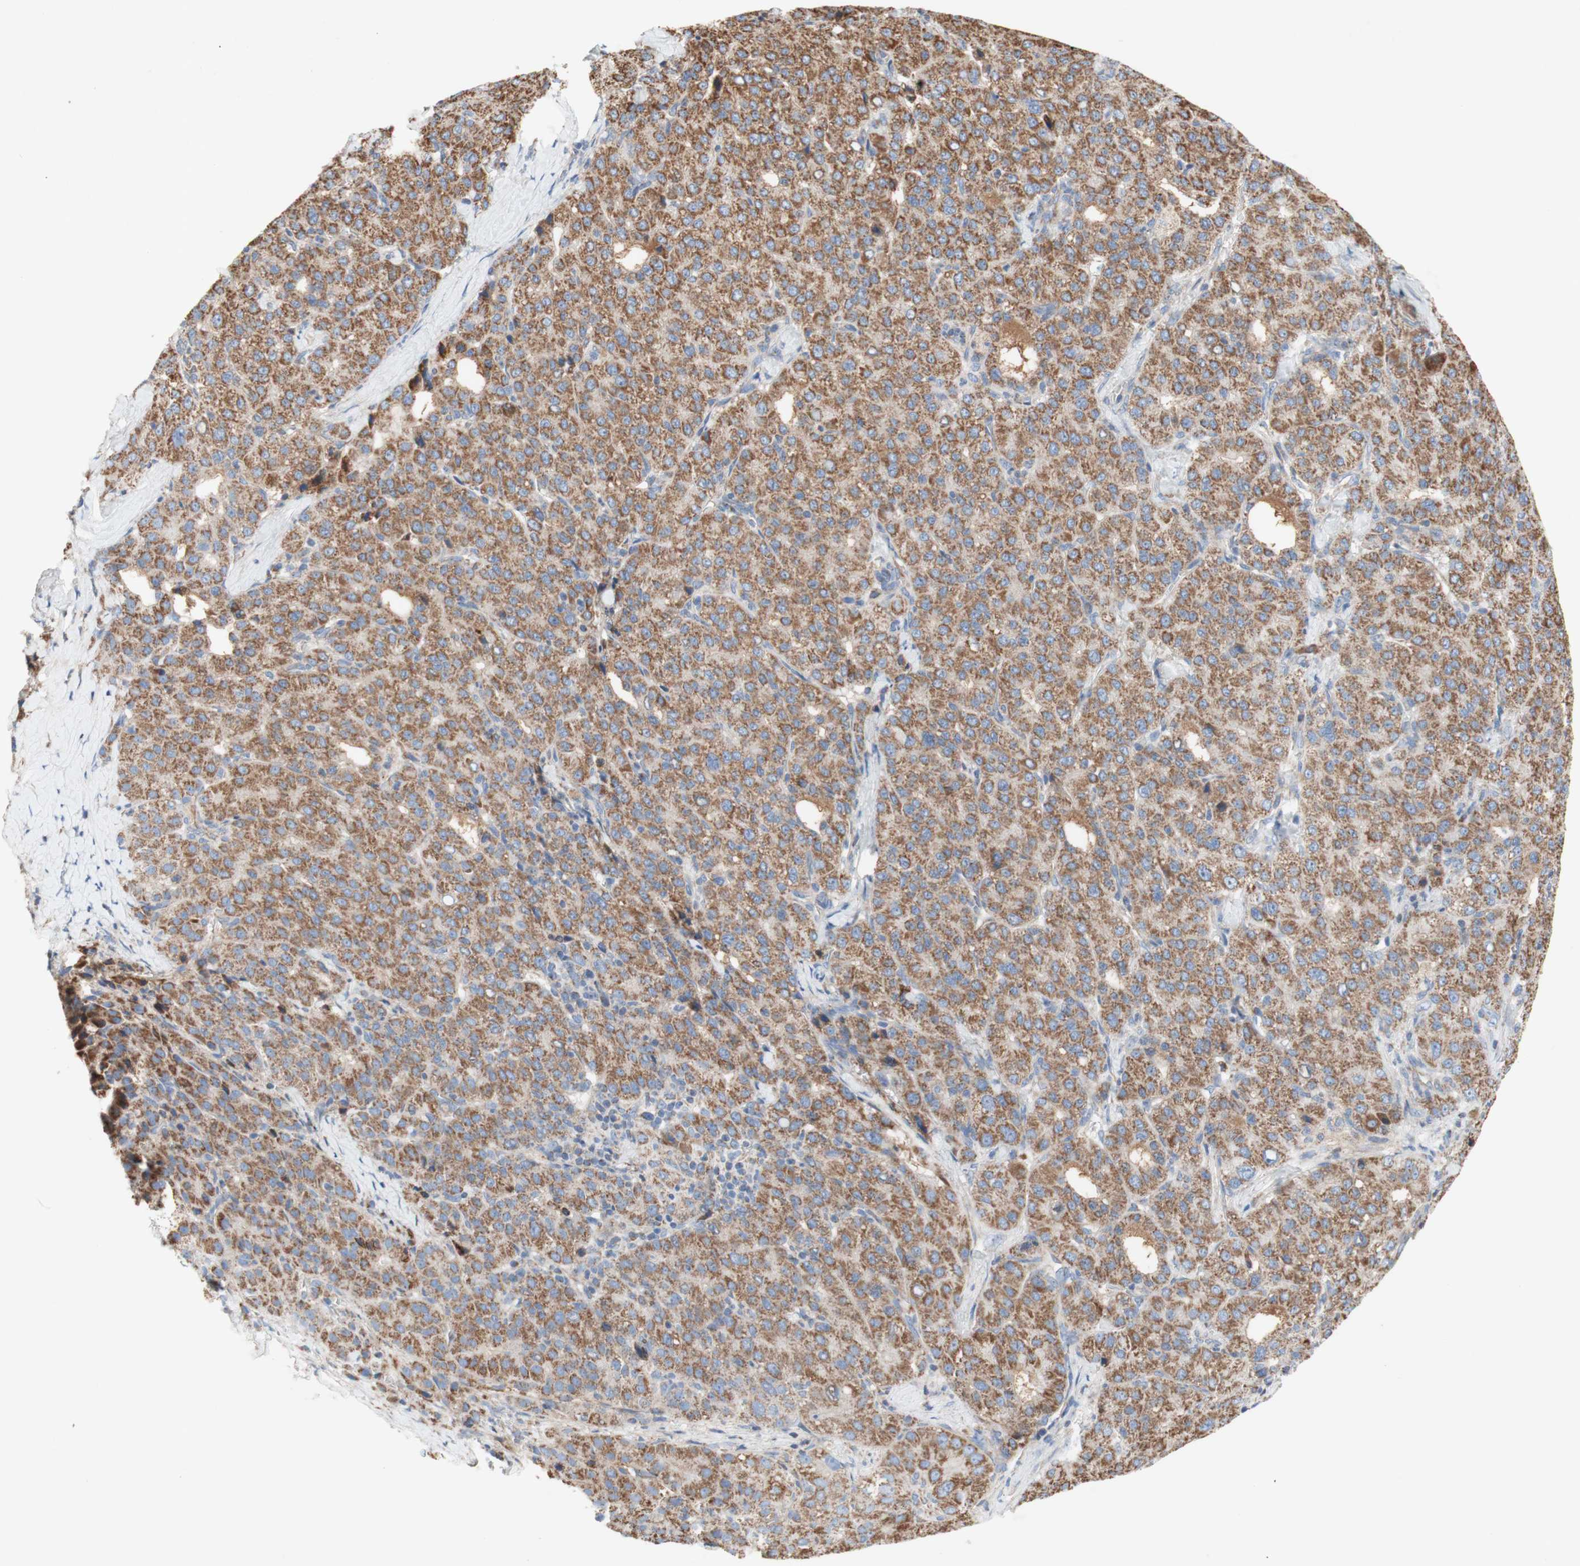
{"staining": {"intensity": "moderate", "quantity": ">75%", "location": "cytoplasmic/membranous"}, "tissue": "liver cancer", "cell_type": "Tumor cells", "image_type": "cancer", "snomed": [{"axis": "morphology", "description": "Carcinoma, Hepatocellular, NOS"}, {"axis": "topography", "description": "Liver"}], "caption": "There is medium levels of moderate cytoplasmic/membranous staining in tumor cells of hepatocellular carcinoma (liver), as demonstrated by immunohistochemical staining (brown color).", "gene": "SDHB", "patient": {"sex": "male", "age": 65}}